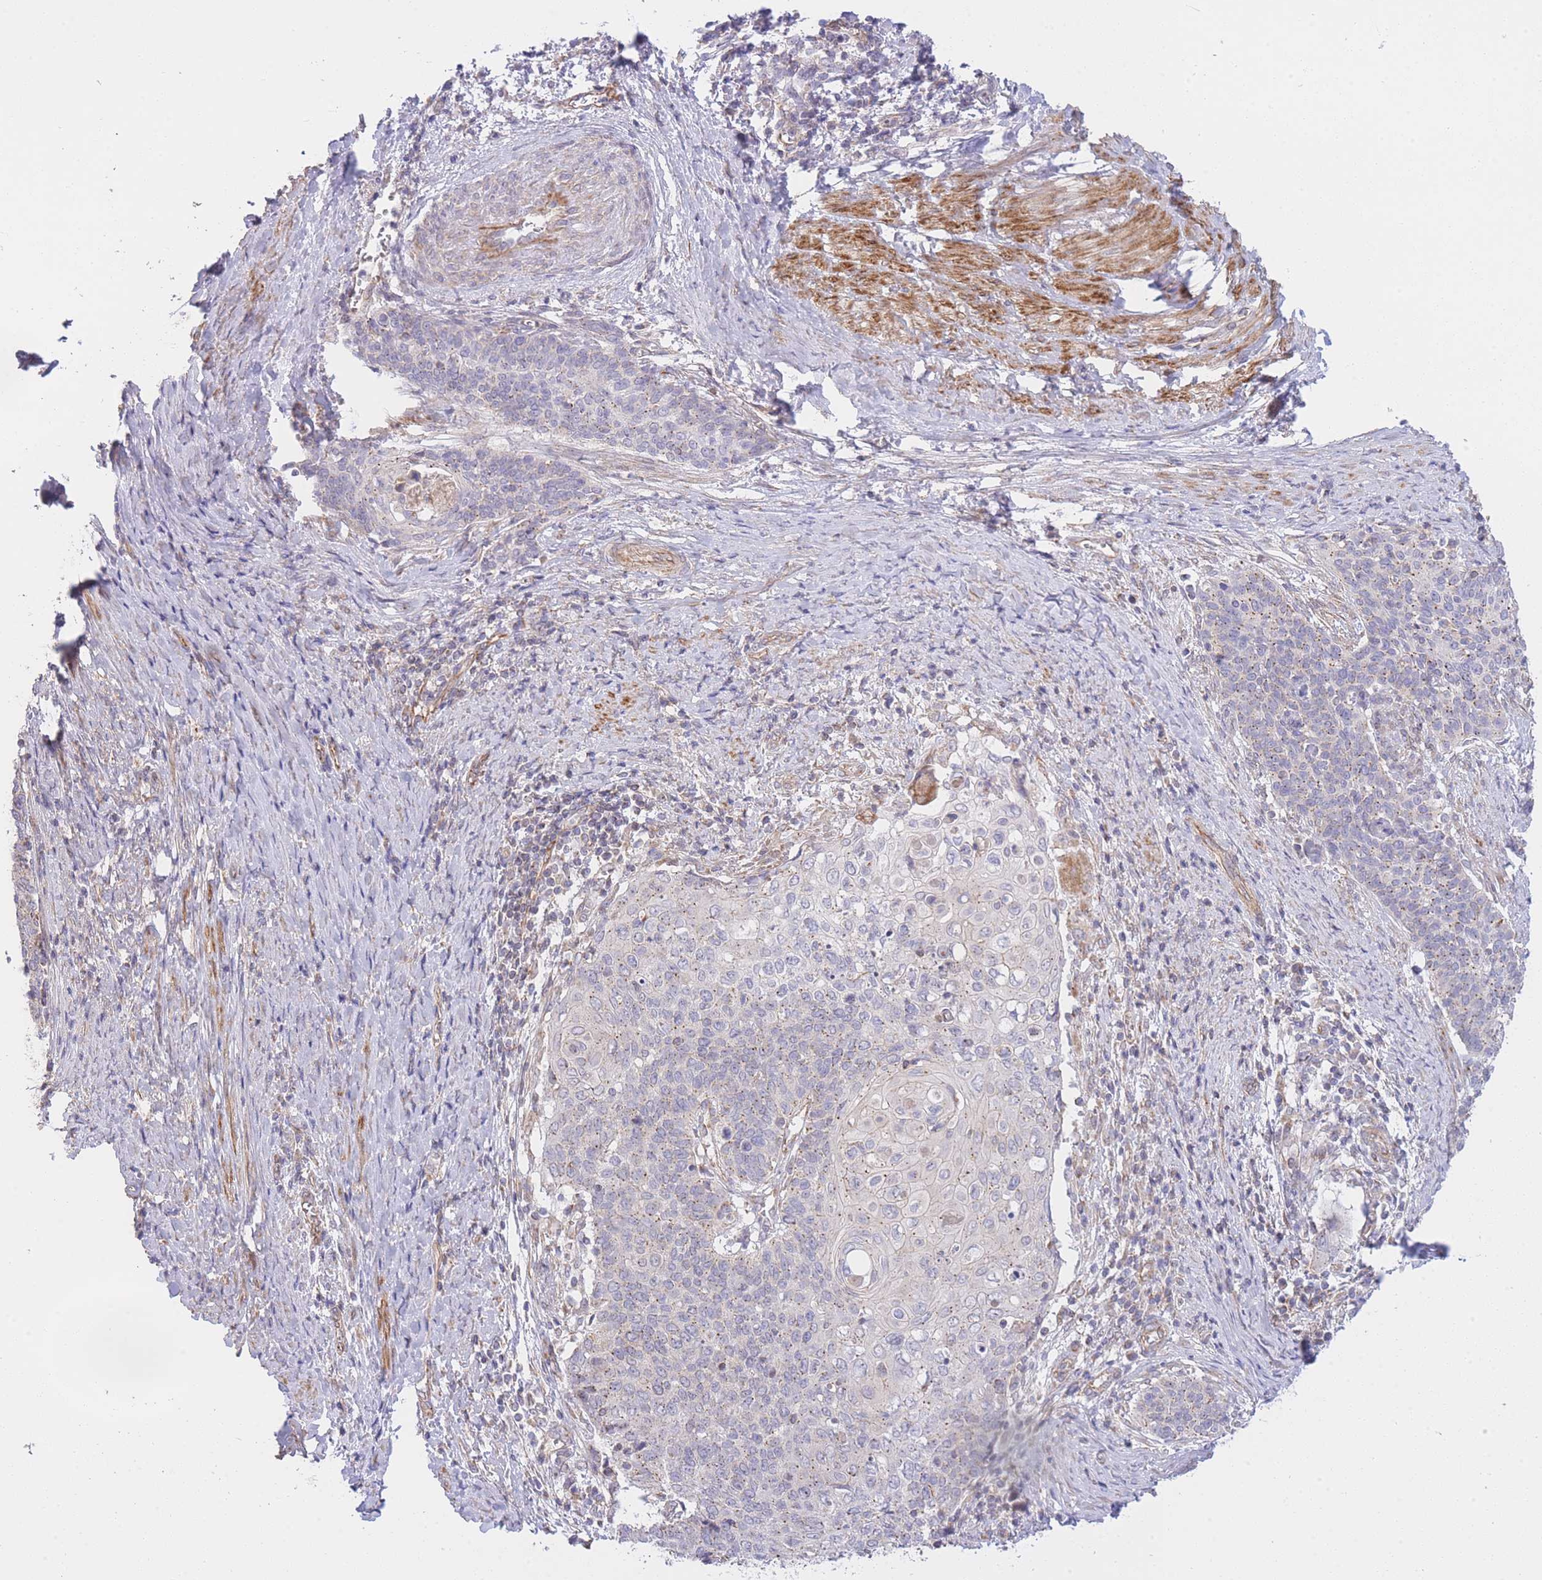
{"staining": {"intensity": "weak", "quantity": "<25%", "location": "cytoplasmic/membranous"}, "tissue": "cervical cancer", "cell_type": "Tumor cells", "image_type": "cancer", "snomed": [{"axis": "morphology", "description": "Squamous cell carcinoma, NOS"}, {"axis": "topography", "description": "Cervix"}], "caption": "The image reveals no significant staining in tumor cells of cervical squamous cell carcinoma. (DAB (3,3'-diaminobenzidine) immunohistochemistry (IHC) visualized using brightfield microscopy, high magnification).", "gene": "CTBP1", "patient": {"sex": "female", "age": 39}}